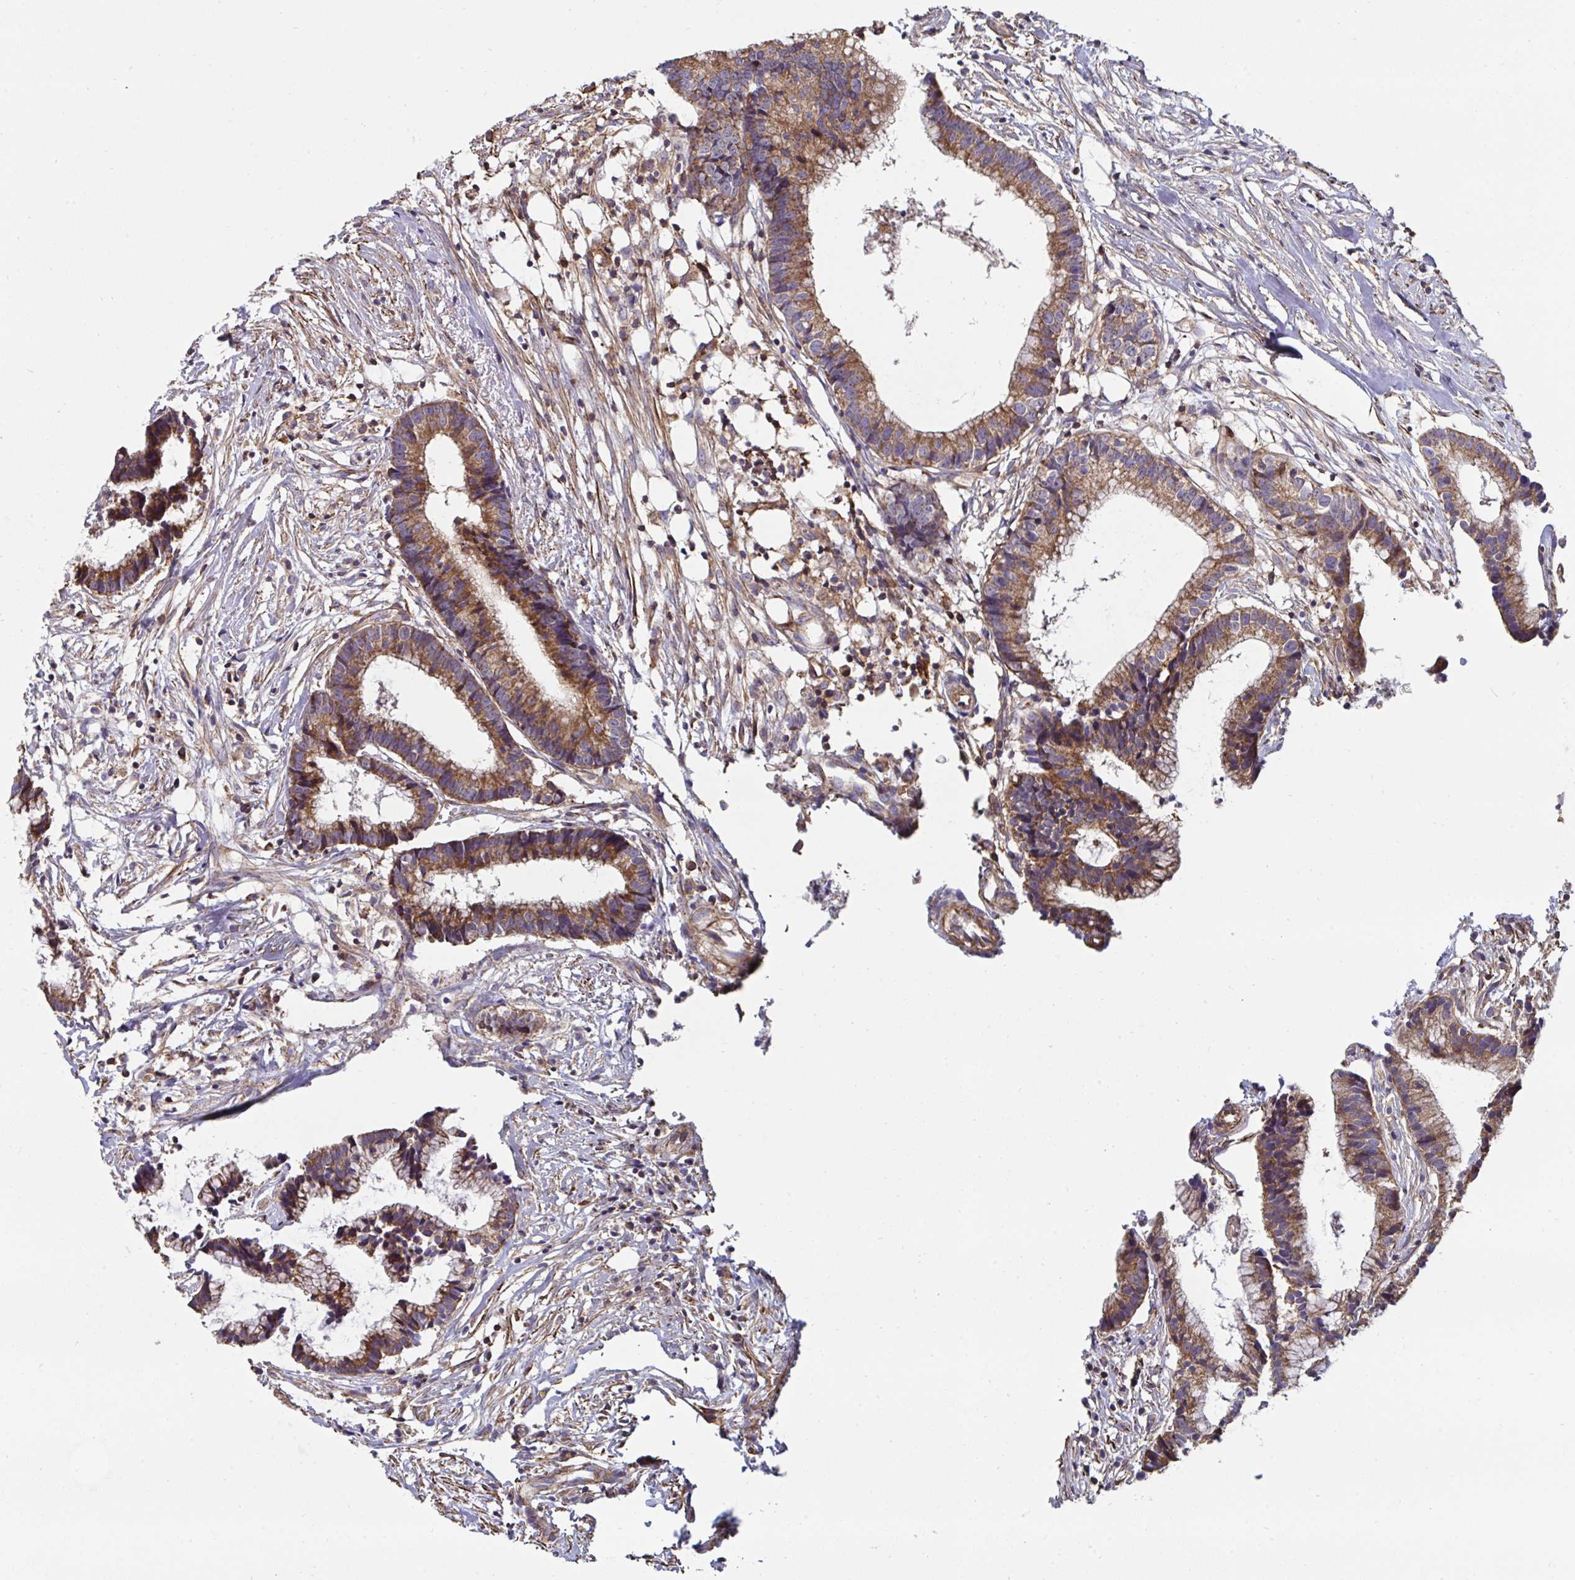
{"staining": {"intensity": "moderate", "quantity": ">75%", "location": "cytoplasmic/membranous"}, "tissue": "colorectal cancer", "cell_type": "Tumor cells", "image_type": "cancer", "snomed": [{"axis": "morphology", "description": "Adenocarcinoma, NOS"}, {"axis": "topography", "description": "Colon"}], "caption": "Immunohistochemistry (IHC) of human colorectal cancer demonstrates medium levels of moderate cytoplasmic/membranous staining in about >75% of tumor cells.", "gene": "DZANK1", "patient": {"sex": "female", "age": 78}}